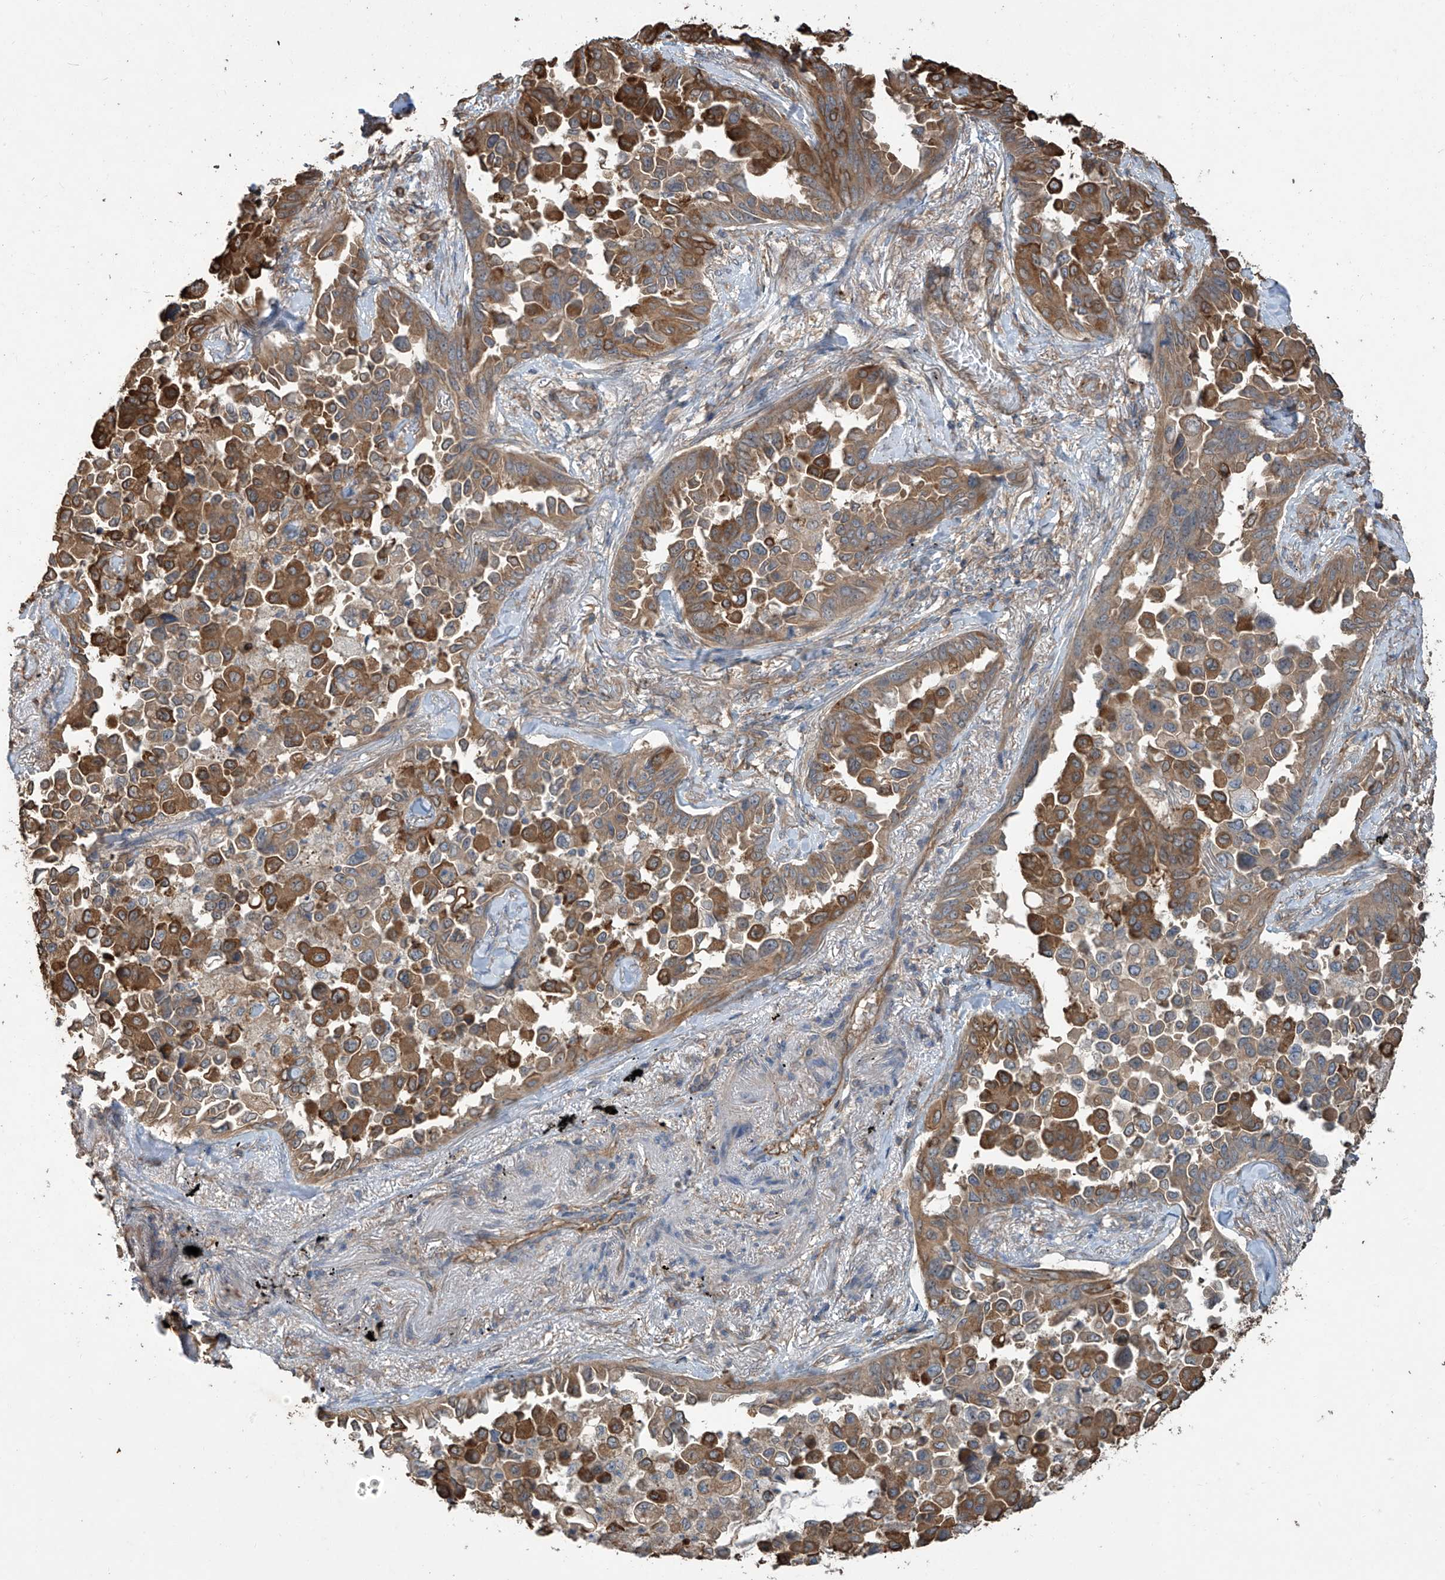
{"staining": {"intensity": "moderate", "quantity": ">75%", "location": "cytoplasmic/membranous"}, "tissue": "lung cancer", "cell_type": "Tumor cells", "image_type": "cancer", "snomed": [{"axis": "morphology", "description": "Adenocarcinoma, NOS"}, {"axis": "topography", "description": "Lung"}], "caption": "Human lung cancer stained for a protein (brown) reveals moderate cytoplasmic/membranous positive positivity in about >75% of tumor cells.", "gene": "AGBL5", "patient": {"sex": "female", "age": 67}}